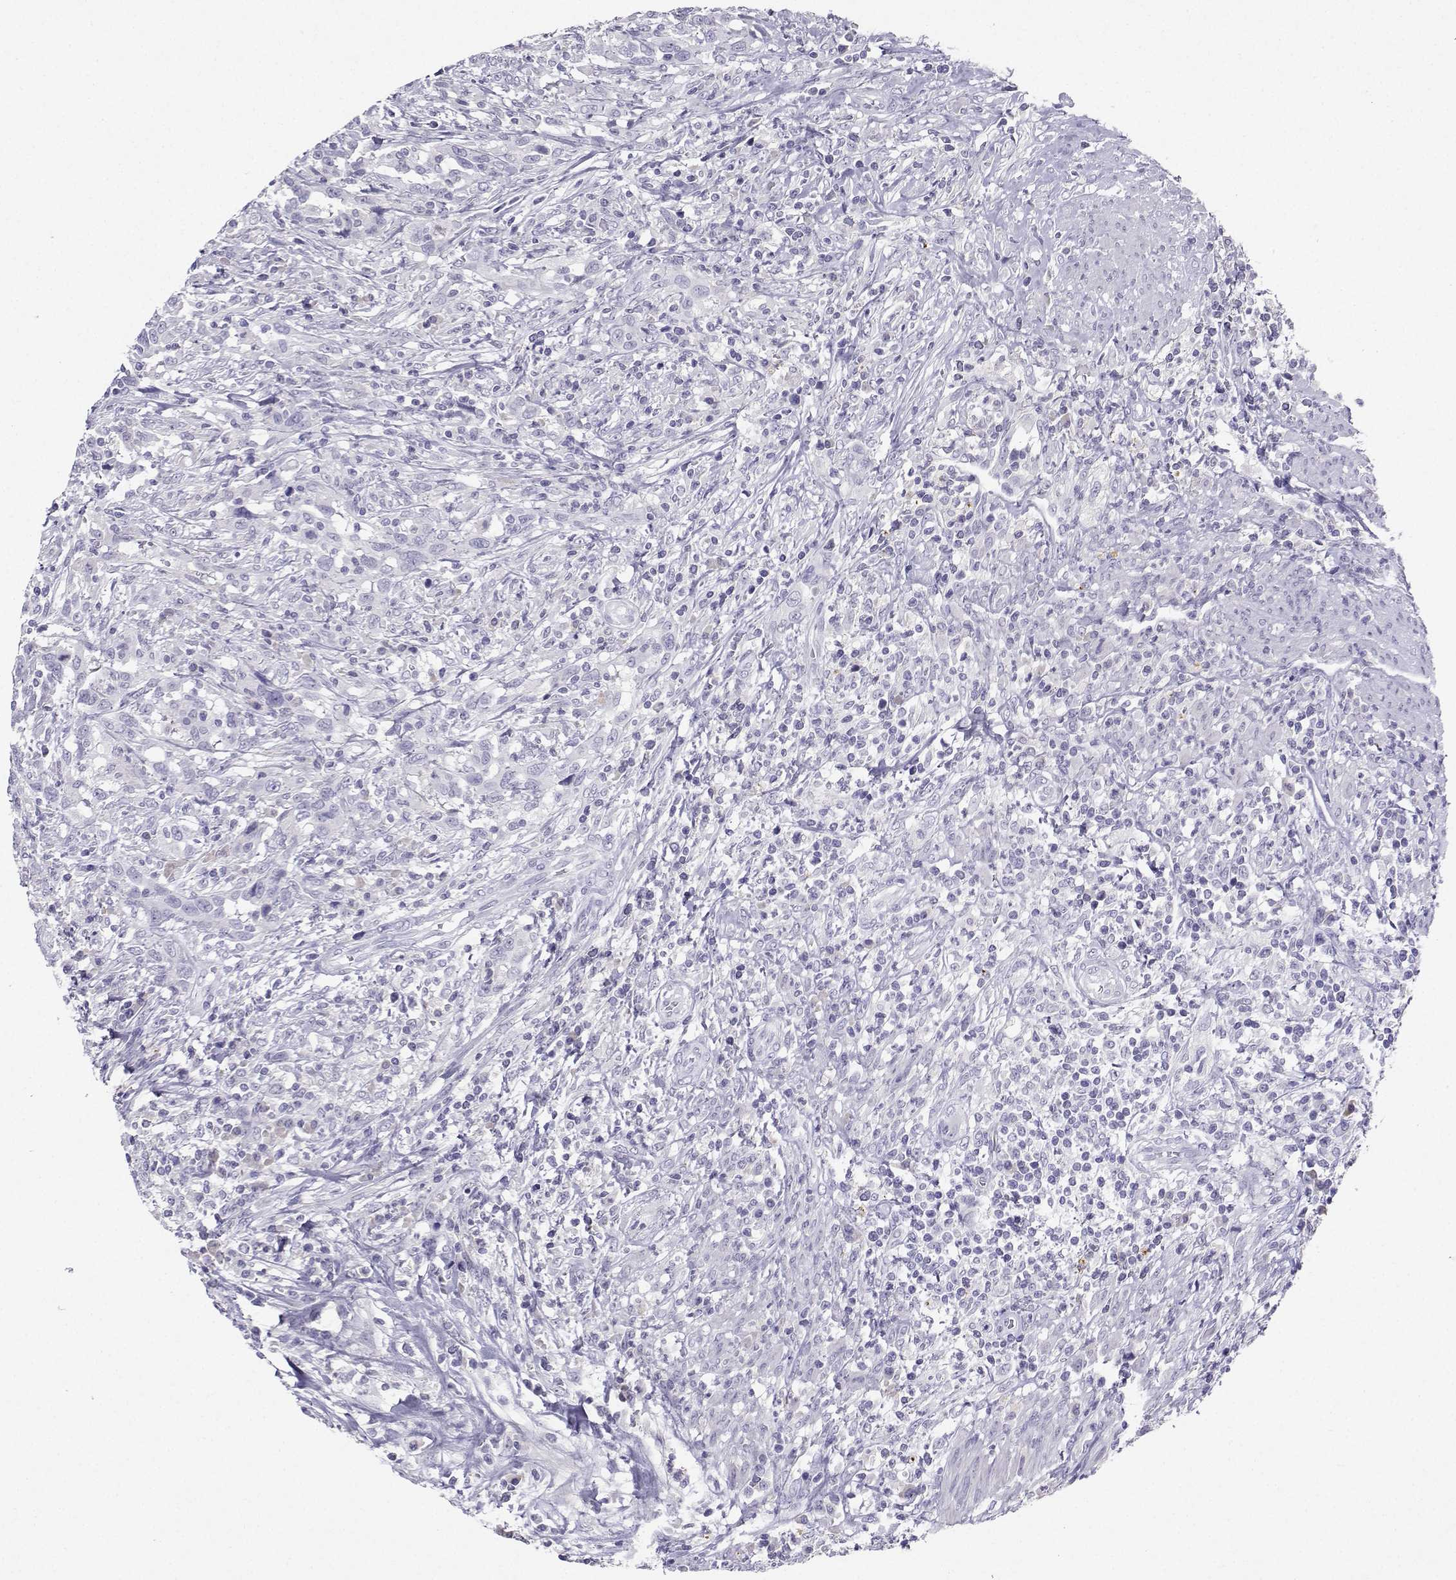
{"staining": {"intensity": "negative", "quantity": "none", "location": "none"}, "tissue": "urothelial cancer", "cell_type": "Tumor cells", "image_type": "cancer", "snomed": [{"axis": "morphology", "description": "Urothelial carcinoma, NOS"}, {"axis": "morphology", "description": "Urothelial carcinoma, High grade"}, {"axis": "topography", "description": "Urinary bladder"}], "caption": "This is a micrograph of immunohistochemistry staining of urothelial cancer, which shows no positivity in tumor cells.", "gene": "GRIK4", "patient": {"sex": "female", "age": 64}}